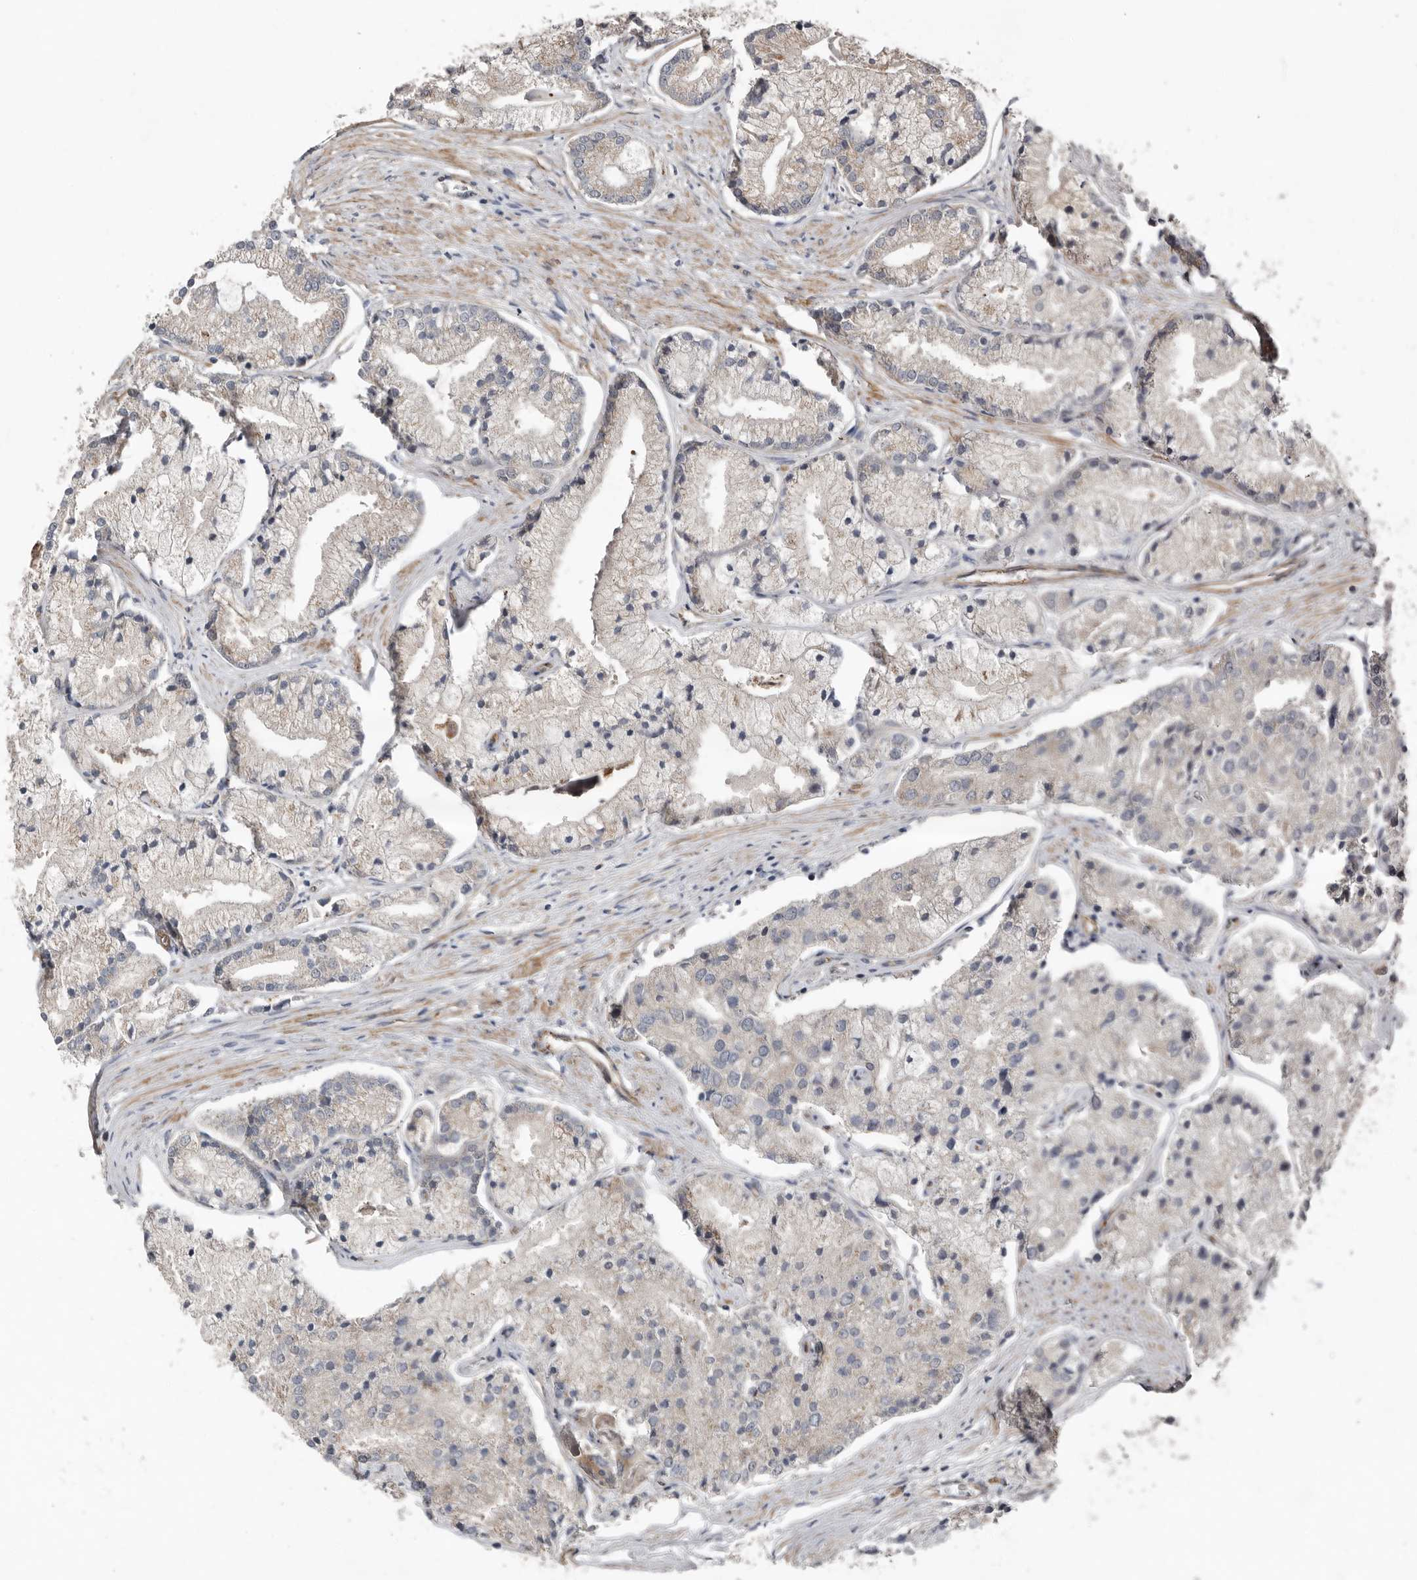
{"staining": {"intensity": "weak", "quantity": "<25%", "location": "cytoplasmic/membranous"}, "tissue": "prostate cancer", "cell_type": "Tumor cells", "image_type": "cancer", "snomed": [{"axis": "morphology", "description": "Adenocarcinoma, High grade"}, {"axis": "topography", "description": "Prostate"}], "caption": "Photomicrograph shows no protein expression in tumor cells of prostate cancer tissue.", "gene": "RANBP17", "patient": {"sex": "male", "age": 50}}